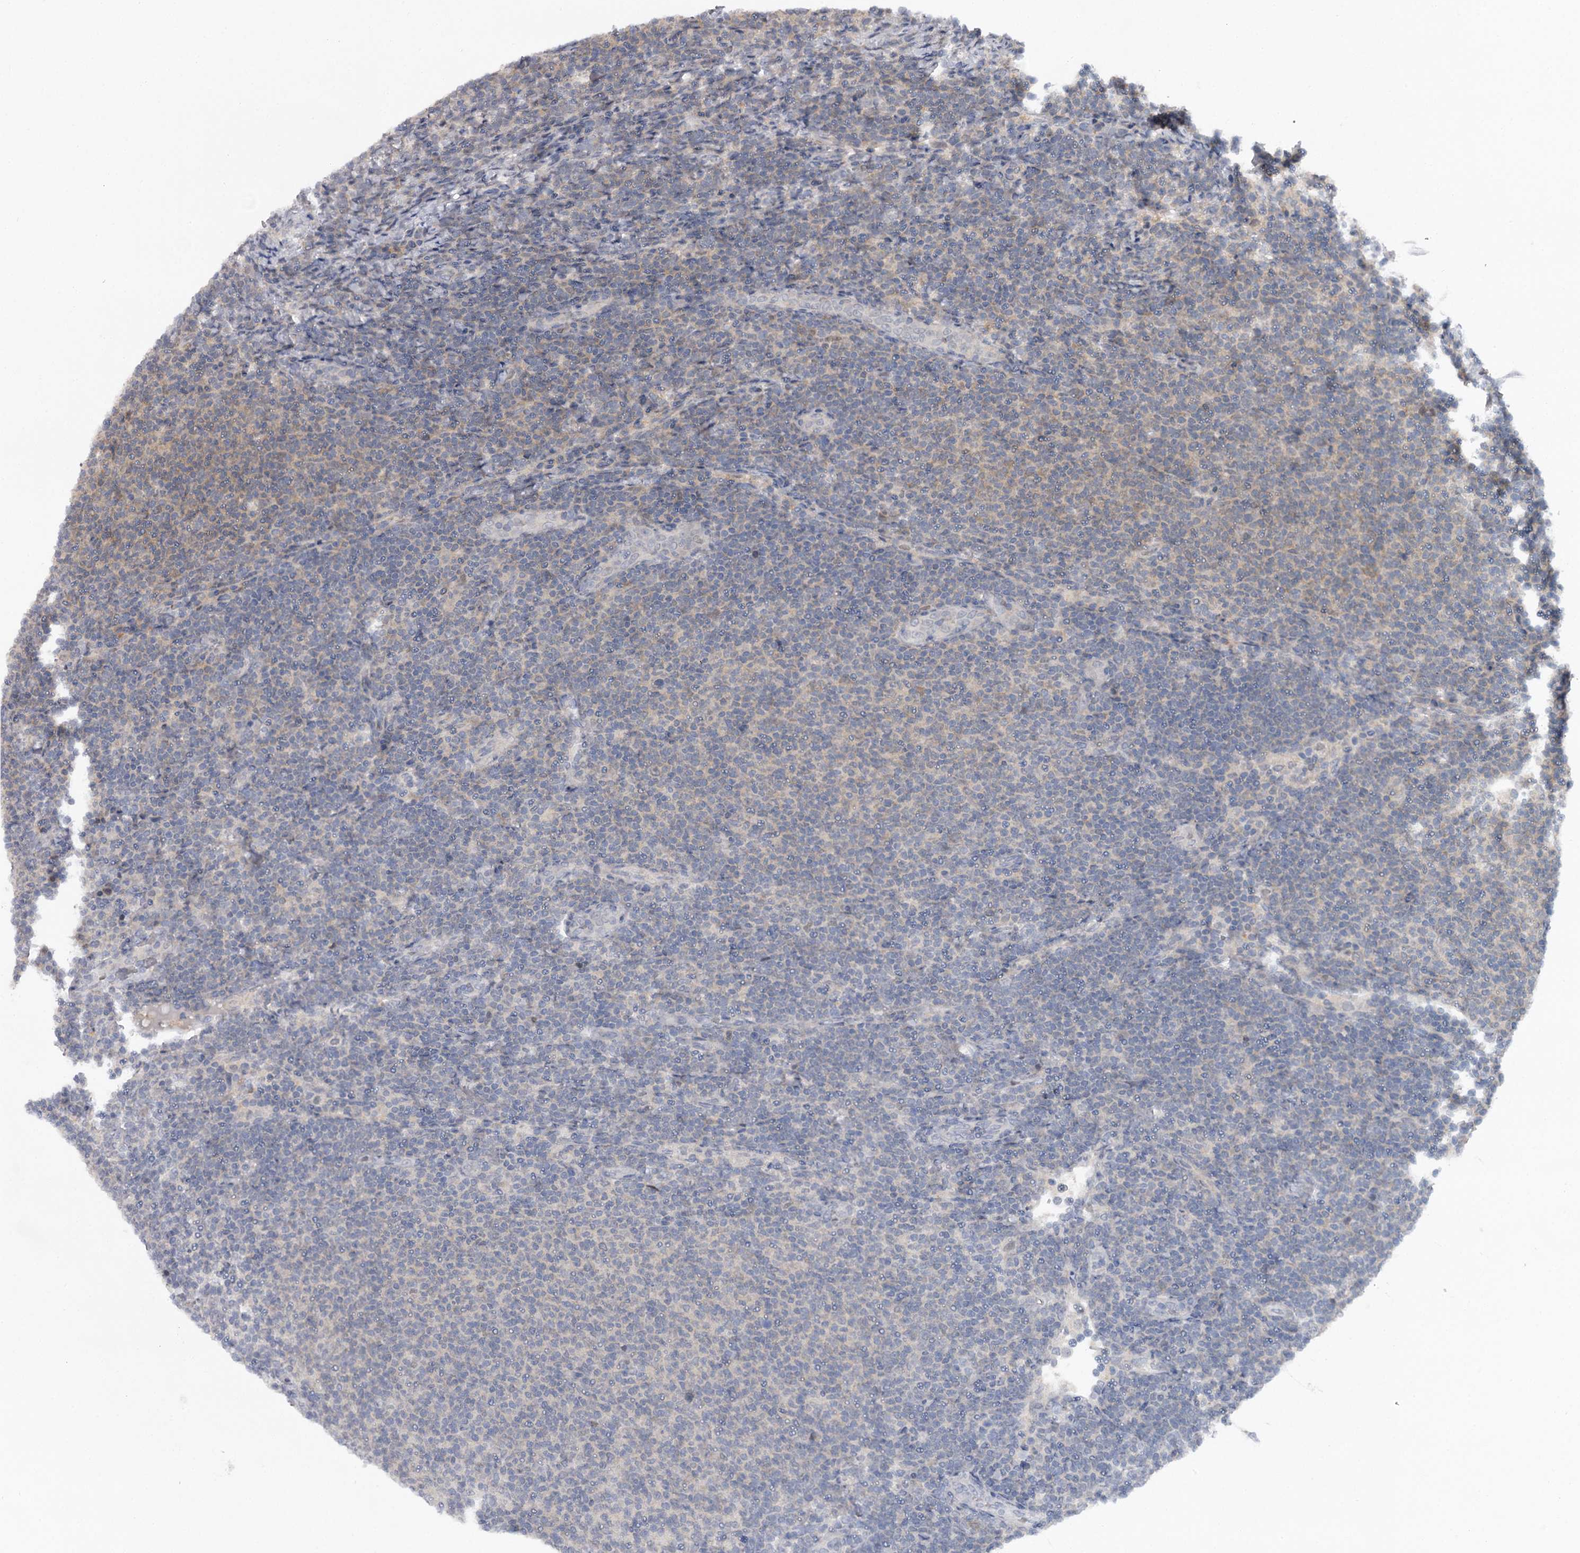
{"staining": {"intensity": "negative", "quantity": "none", "location": "none"}, "tissue": "lymphoma", "cell_type": "Tumor cells", "image_type": "cancer", "snomed": [{"axis": "morphology", "description": "Malignant lymphoma, non-Hodgkin's type, Low grade"}, {"axis": "topography", "description": "Lymph node"}], "caption": "This is an immunohistochemistry photomicrograph of human malignant lymphoma, non-Hodgkin's type (low-grade). There is no expression in tumor cells.", "gene": "GTSF1", "patient": {"sex": "male", "age": 66}}